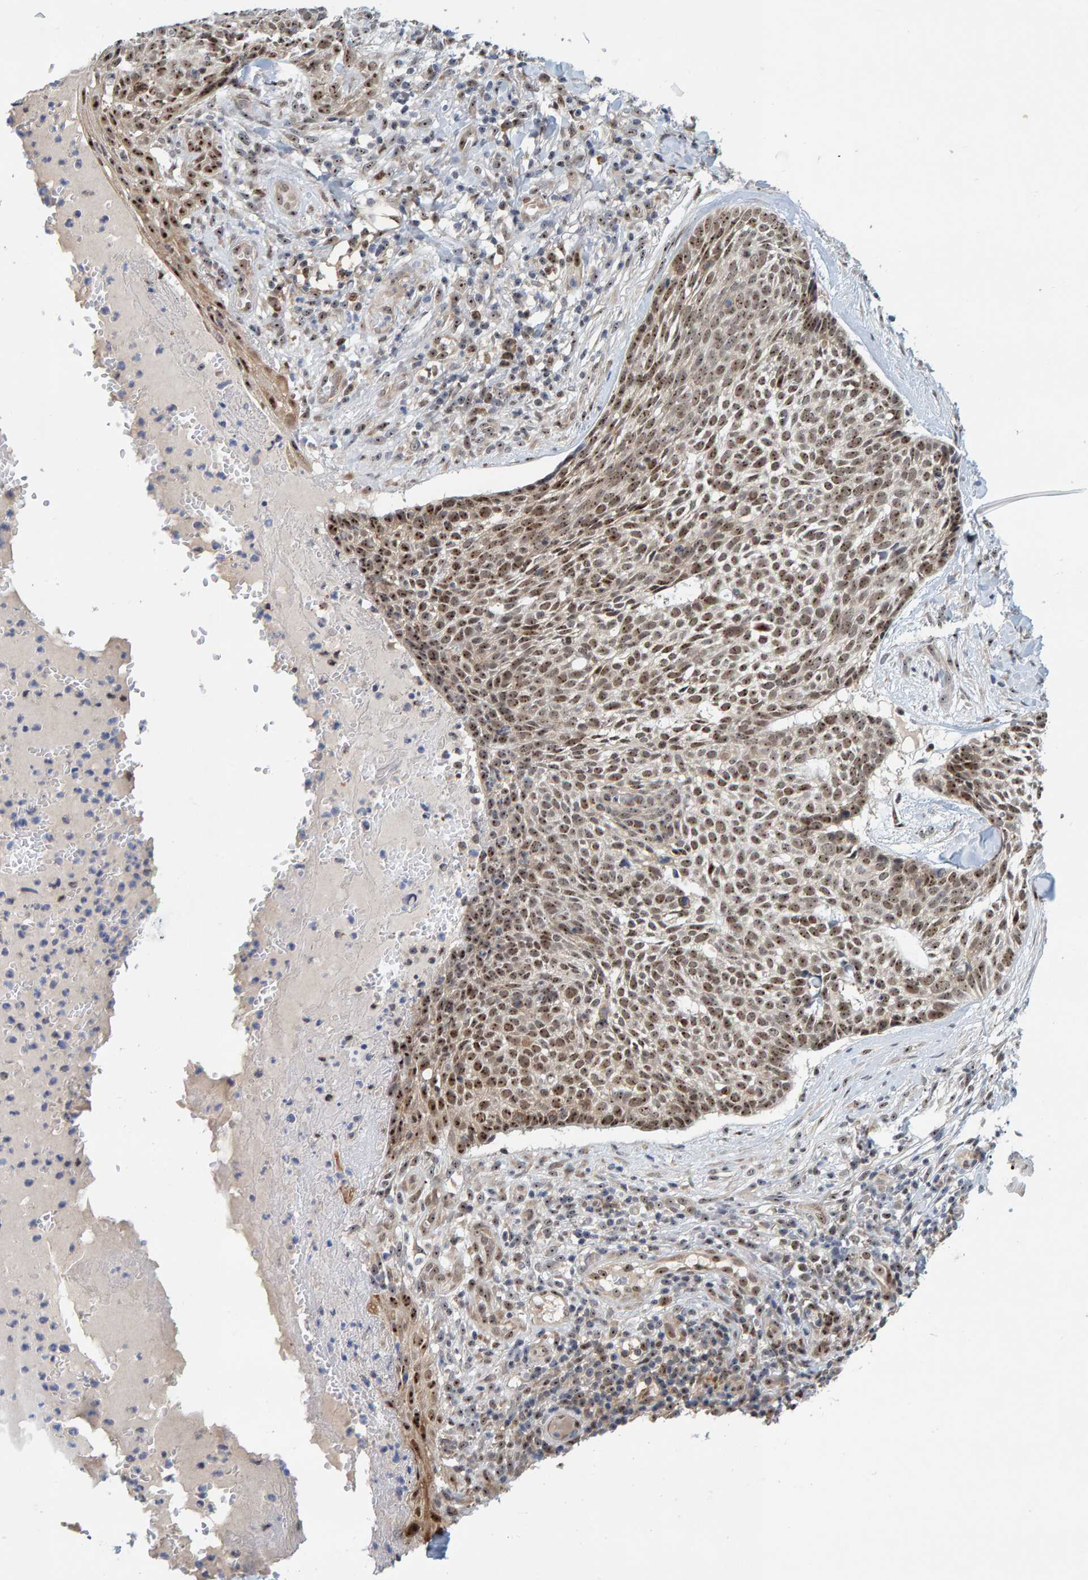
{"staining": {"intensity": "moderate", "quantity": ">75%", "location": "nuclear"}, "tissue": "skin cancer", "cell_type": "Tumor cells", "image_type": "cancer", "snomed": [{"axis": "morphology", "description": "Normal tissue, NOS"}, {"axis": "morphology", "description": "Basal cell carcinoma"}, {"axis": "topography", "description": "Skin"}], "caption": "Skin basal cell carcinoma stained with a protein marker demonstrates moderate staining in tumor cells.", "gene": "POLR1E", "patient": {"sex": "male", "age": 67}}